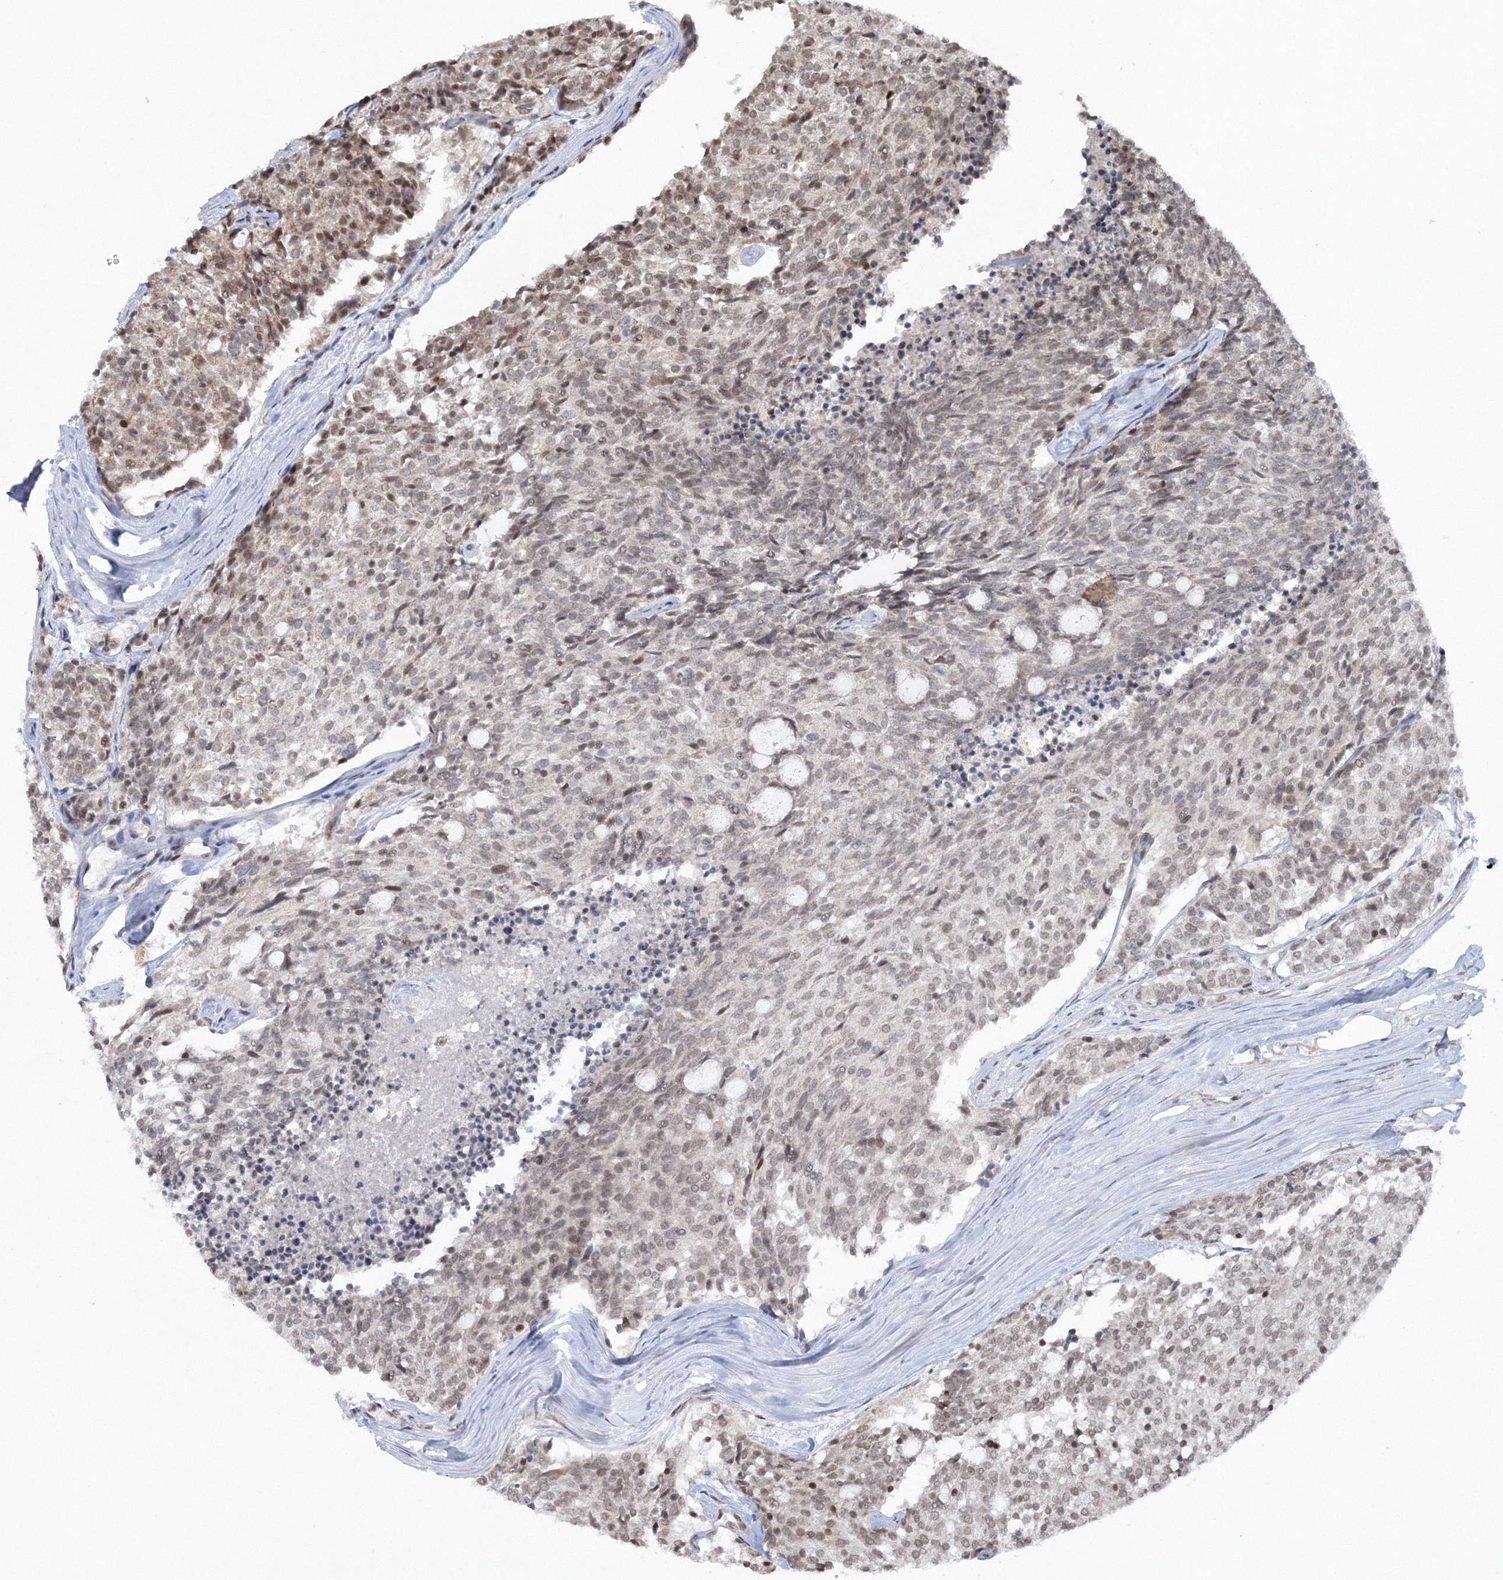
{"staining": {"intensity": "weak", "quantity": "25%-75%", "location": "nuclear"}, "tissue": "carcinoid", "cell_type": "Tumor cells", "image_type": "cancer", "snomed": [{"axis": "morphology", "description": "Carcinoid, malignant, NOS"}, {"axis": "topography", "description": "Pancreas"}], "caption": "A high-resolution image shows immunohistochemistry staining of carcinoid (malignant), which exhibits weak nuclear staining in about 25%-75% of tumor cells. (IHC, brightfield microscopy, high magnification).", "gene": "C3orf33", "patient": {"sex": "female", "age": 54}}